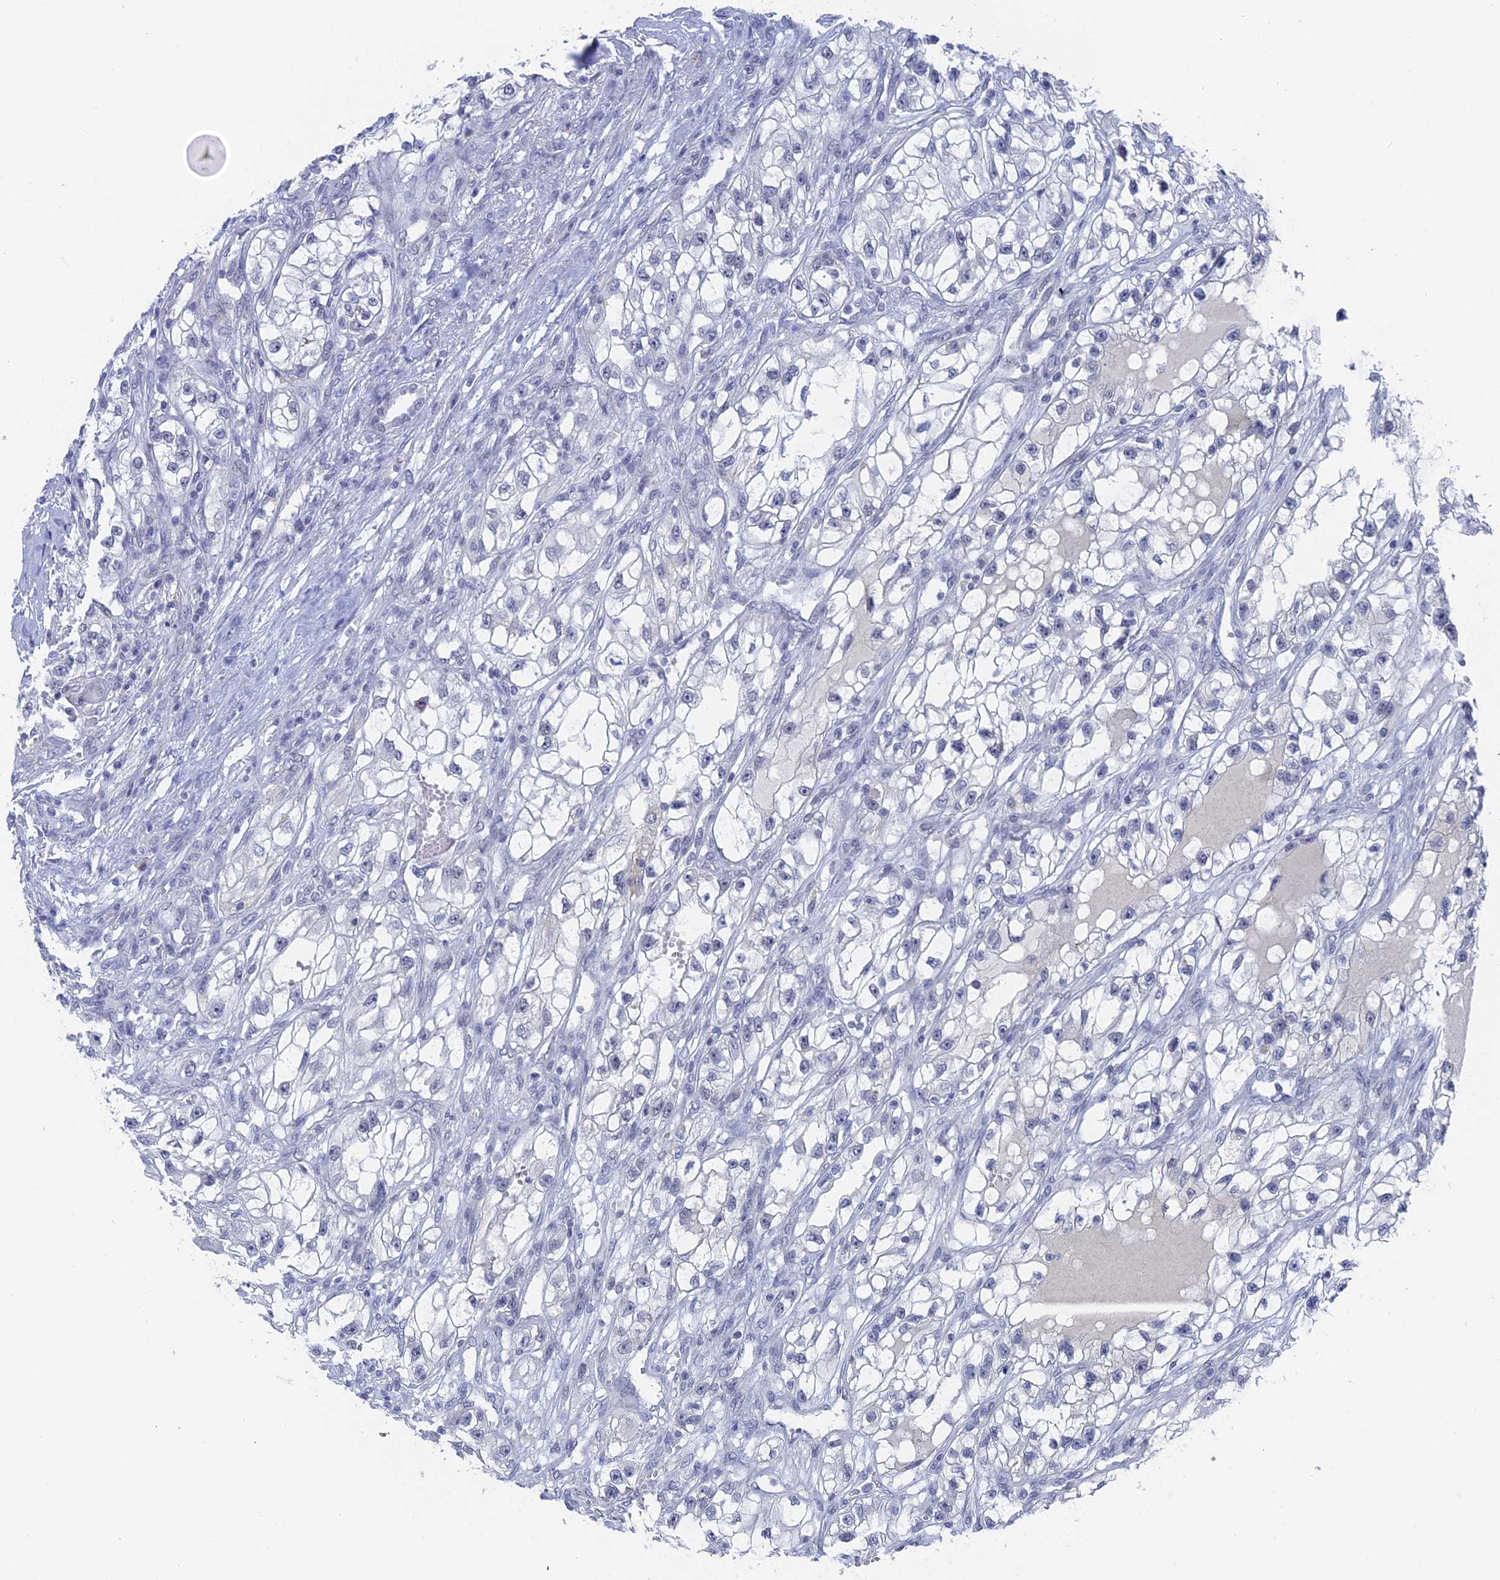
{"staining": {"intensity": "negative", "quantity": "none", "location": "none"}, "tissue": "renal cancer", "cell_type": "Tumor cells", "image_type": "cancer", "snomed": [{"axis": "morphology", "description": "Adenocarcinoma, NOS"}, {"axis": "topography", "description": "Kidney"}], "caption": "A high-resolution image shows immunohistochemistry (IHC) staining of renal cancer, which shows no significant positivity in tumor cells.", "gene": "BRD2", "patient": {"sex": "female", "age": 57}}